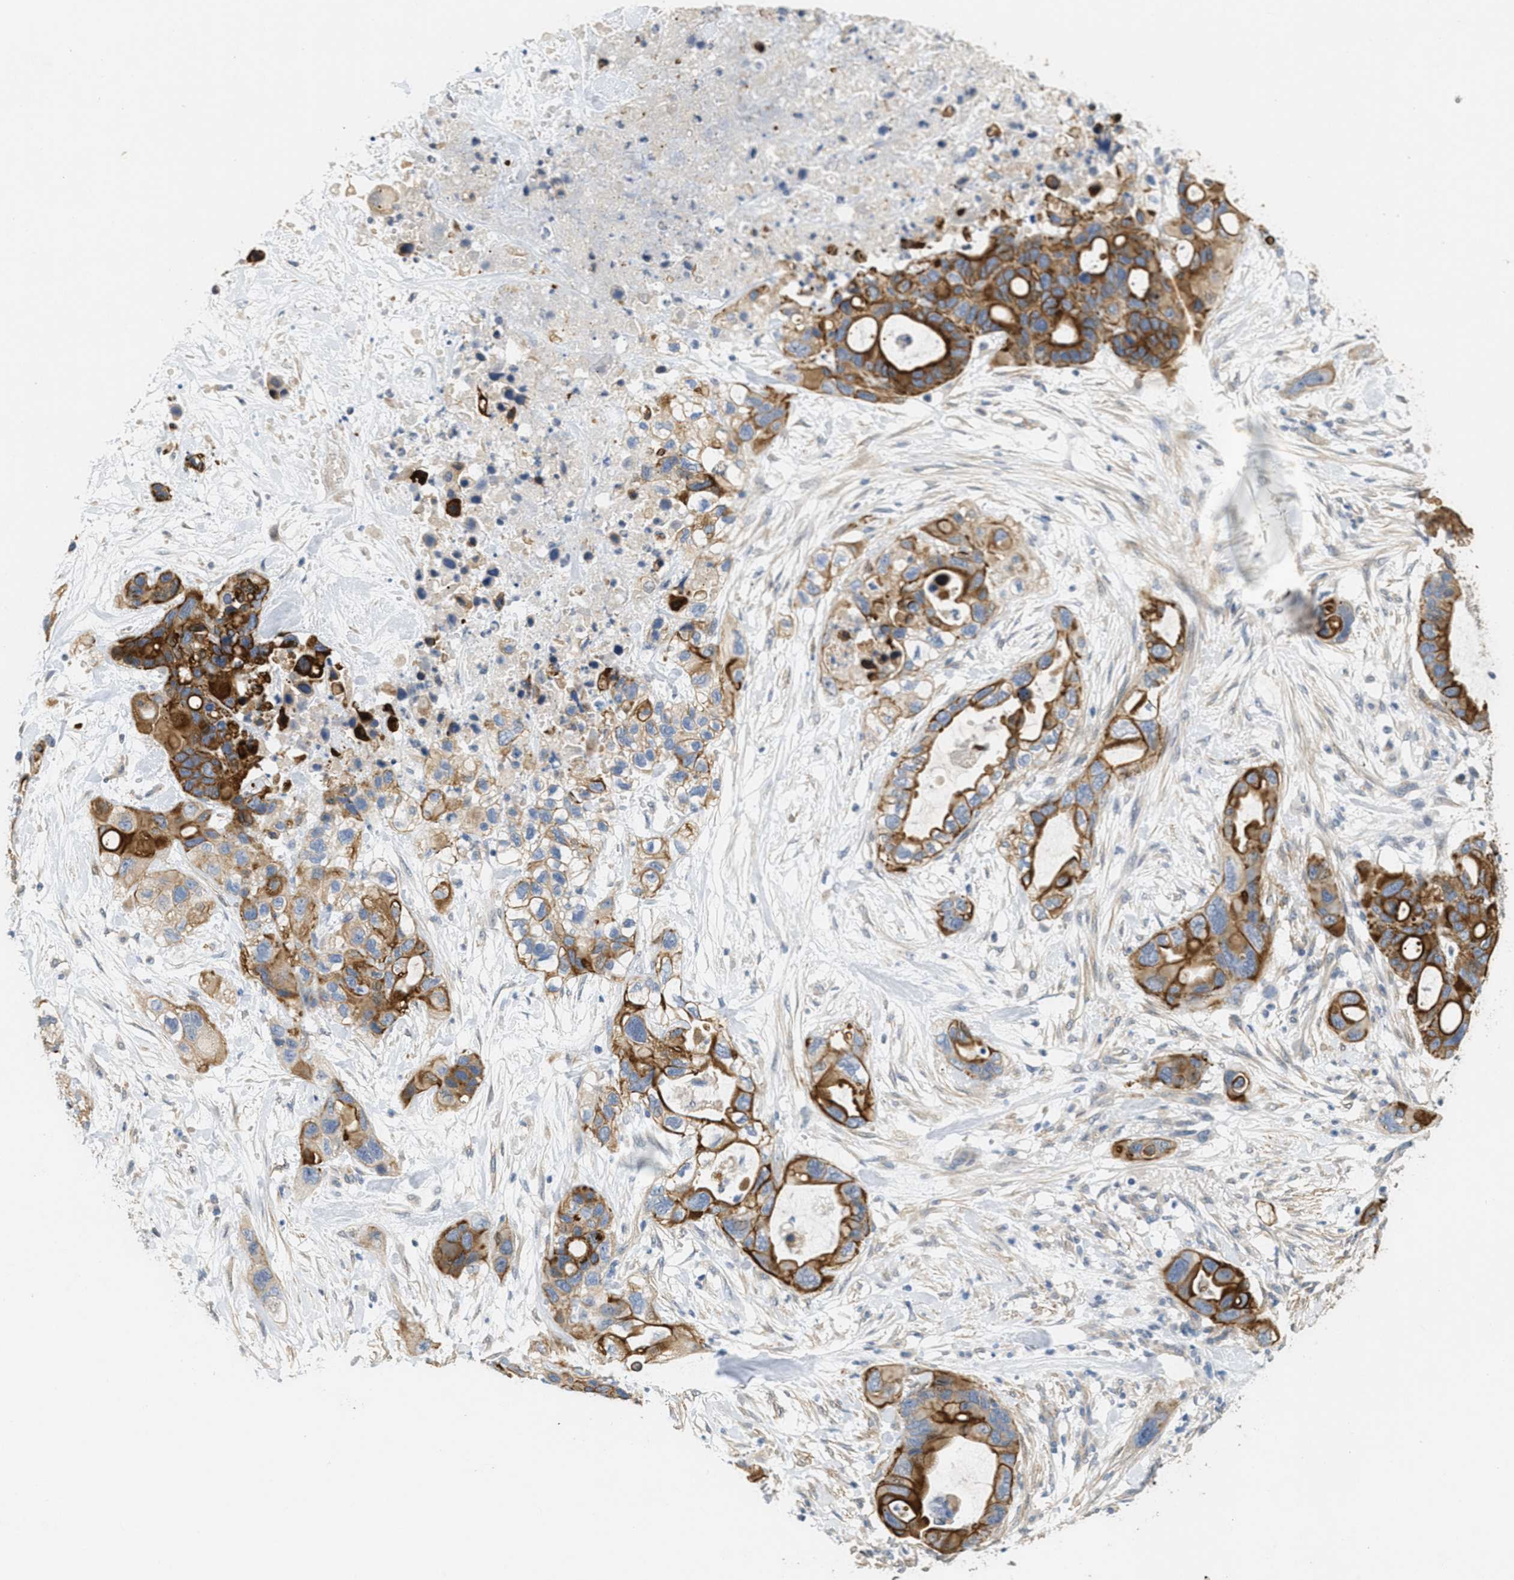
{"staining": {"intensity": "strong", "quantity": ">75%", "location": "cytoplasmic/membranous"}, "tissue": "pancreatic cancer", "cell_type": "Tumor cells", "image_type": "cancer", "snomed": [{"axis": "morphology", "description": "Adenocarcinoma, NOS"}, {"axis": "topography", "description": "Pancreas"}], "caption": "Pancreatic cancer stained with immunohistochemistry (IHC) reveals strong cytoplasmic/membranous positivity in about >75% of tumor cells.", "gene": "MRS2", "patient": {"sex": "female", "age": 71}}